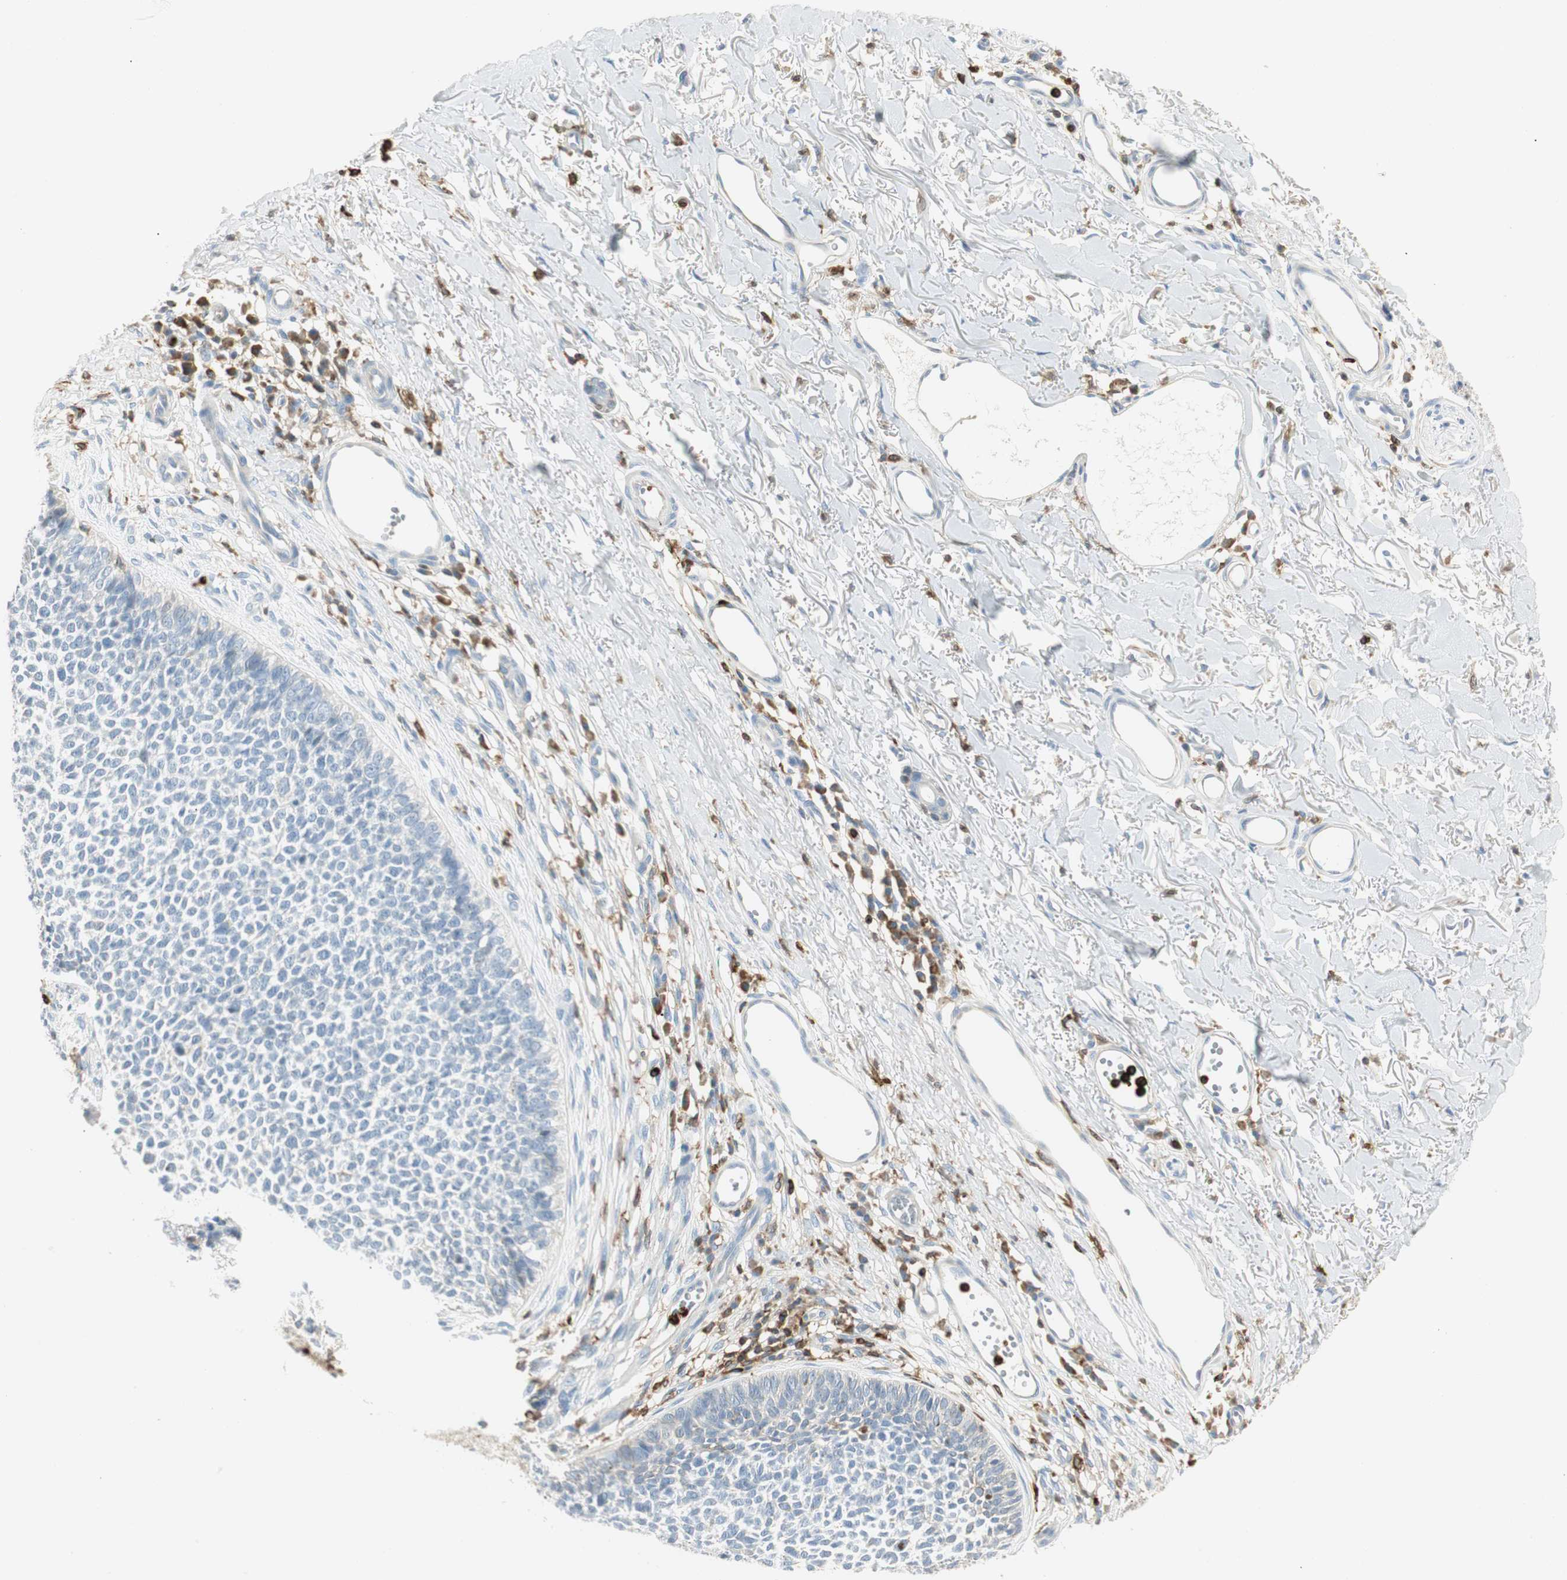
{"staining": {"intensity": "negative", "quantity": "none", "location": "none"}, "tissue": "skin cancer", "cell_type": "Tumor cells", "image_type": "cancer", "snomed": [{"axis": "morphology", "description": "Basal cell carcinoma"}, {"axis": "topography", "description": "Skin"}], "caption": "This is an IHC histopathology image of human basal cell carcinoma (skin). There is no staining in tumor cells.", "gene": "ITGB2", "patient": {"sex": "female", "age": 84}}